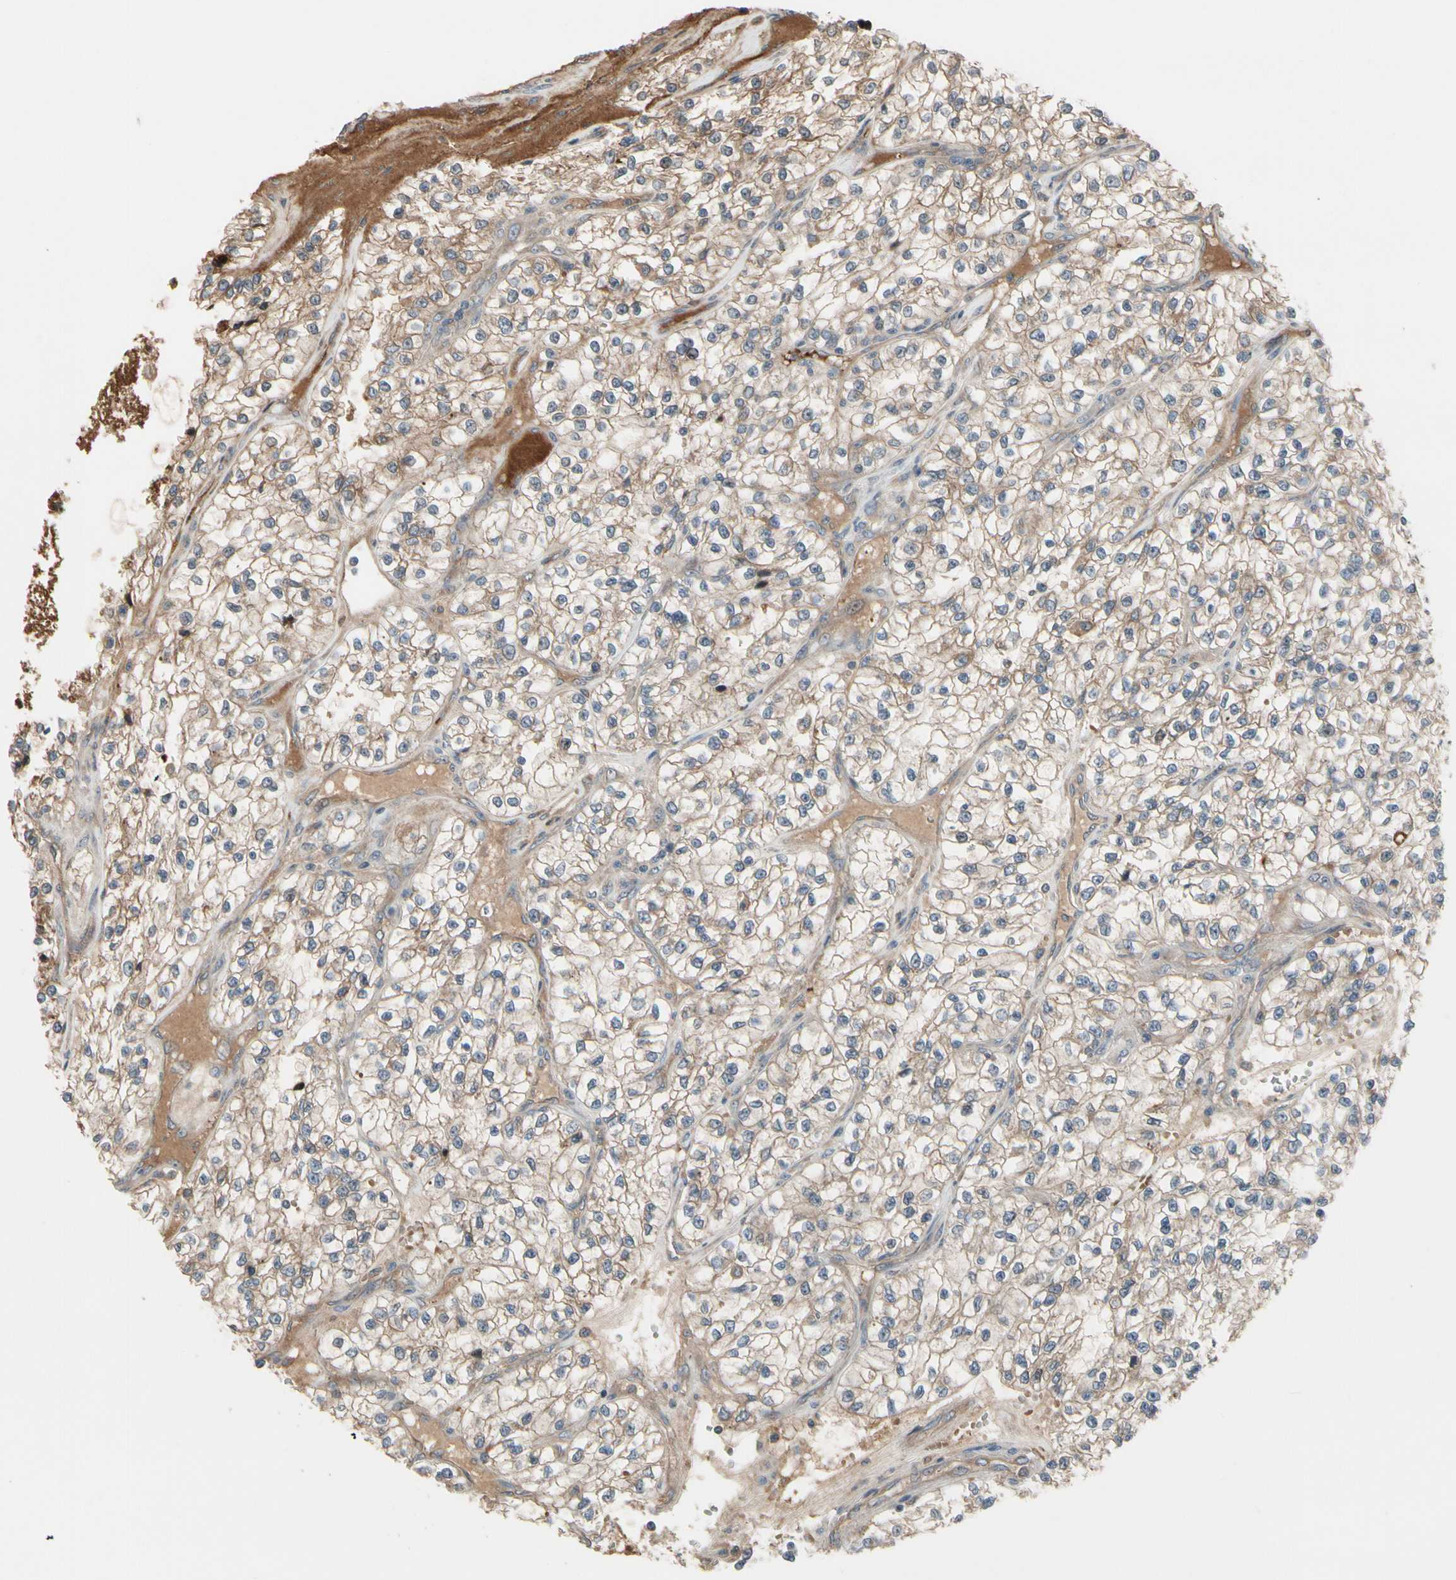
{"staining": {"intensity": "weak", "quantity": "25%-75%", "location": "cytoplasmic/membranous"}, "tissue": "renal cancer", "cell_type": "Tumor cells", "image_type": "cancer", "snomed": [{"axis": "morphology", "description": "Adenocarcinoma, NOS"}, {"axis": "topography", "description": "Kidney"}], "caption": "DAB (3,3'-diaminobenzidine) immunohistochemical staining of adenocarcinoma (renal) exhibits weak cytoplasmic/membranous protein staining in about 25%-75% of tumor cells.", "gene": "SNX29", "patient": {"sex": "female", "age": 57}}